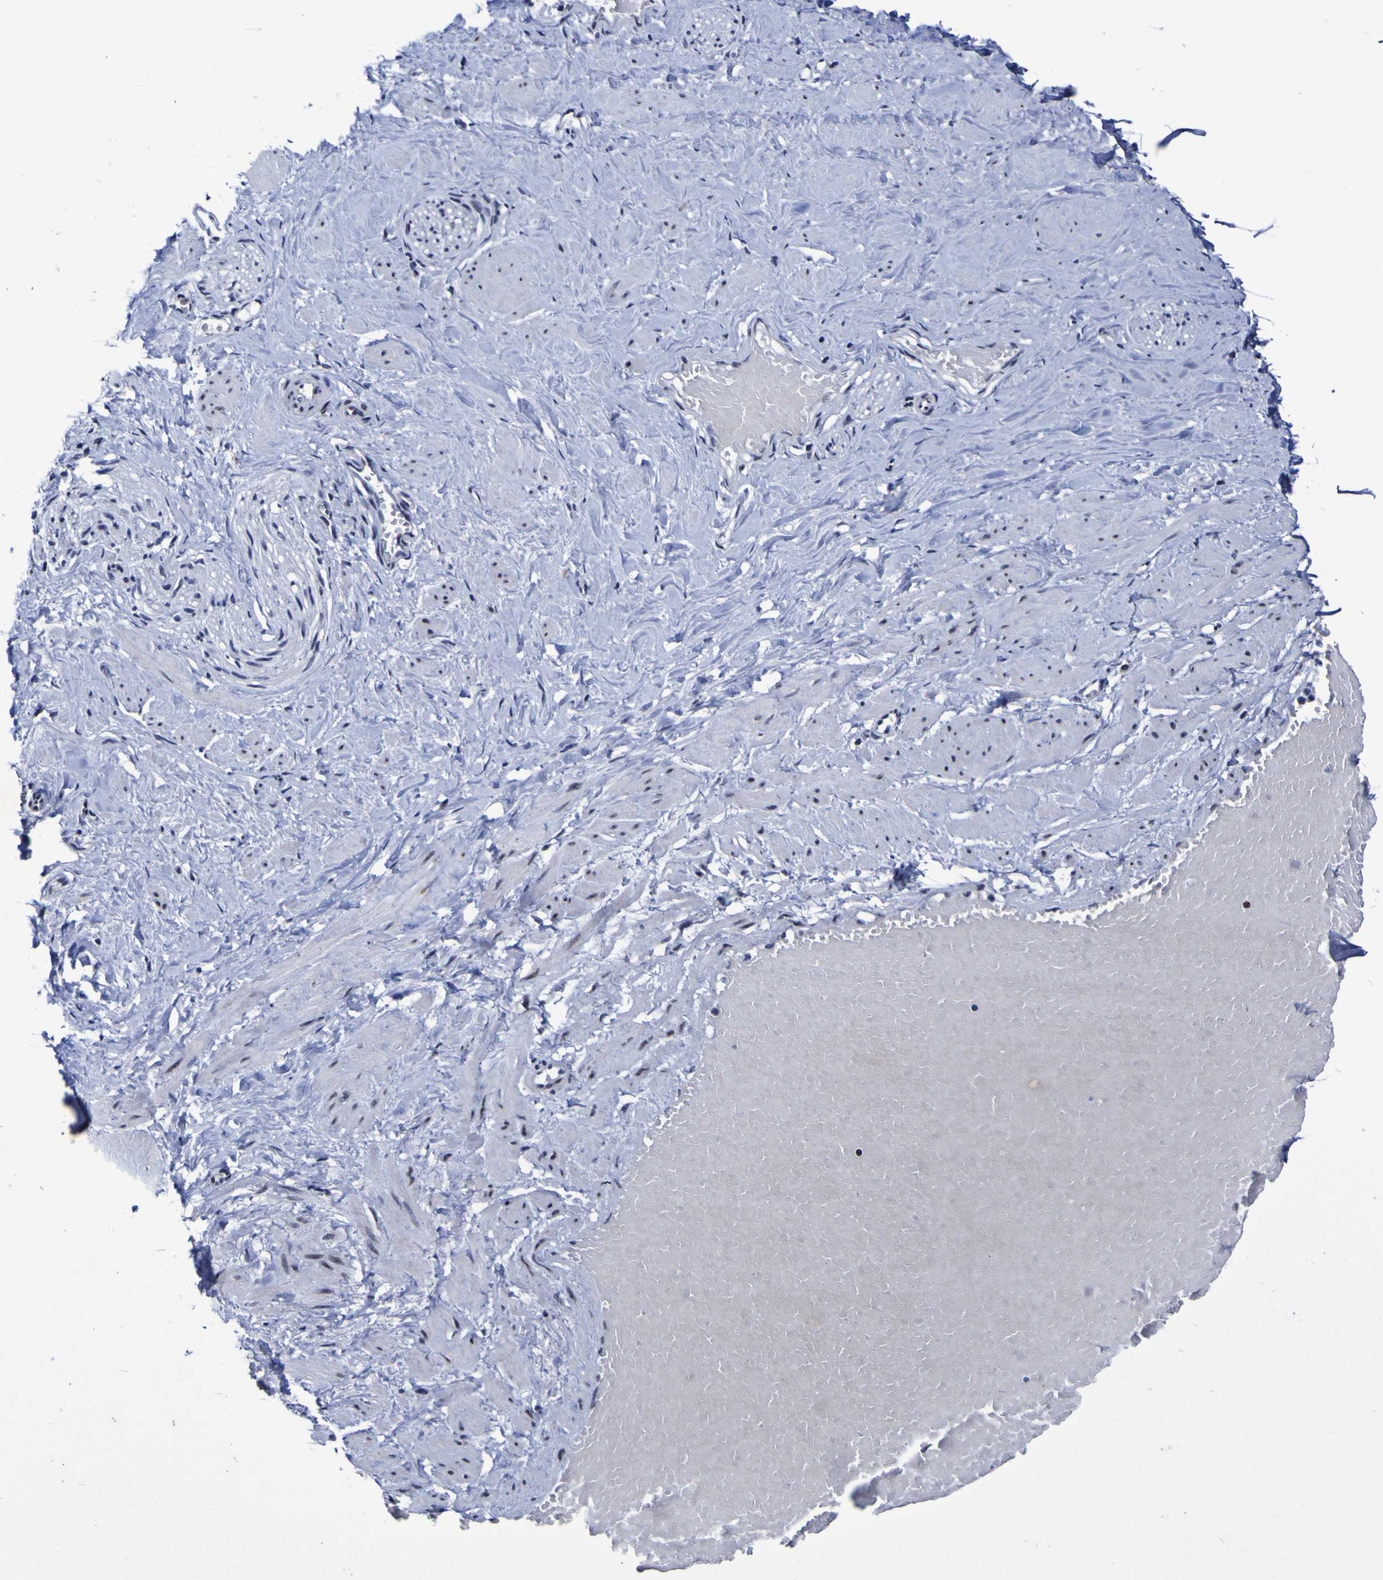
{"staining": {"intensity": "moderate", "quantity": ">75%", "location": "nuclear"}, "tissue": "adipose tissue", "cell_type": "Adipocytes", "image_type": "normal", "snomed": [{"axis": "morphology", "description": "Normal tissue, NOS"}, {"axis": "topography", "description": "Soft tissue"}, {"axis": "topography", "description": "Vascular tissue"}], "caption": "This micrograph reveals immunohistochemistry (IHC) staining of benign human adipose tissue, with medium moderate nuclear staining in about >75% of adipocytes.", "gene": "MBD3", "patient": {"sex": "female", "age": 35}}